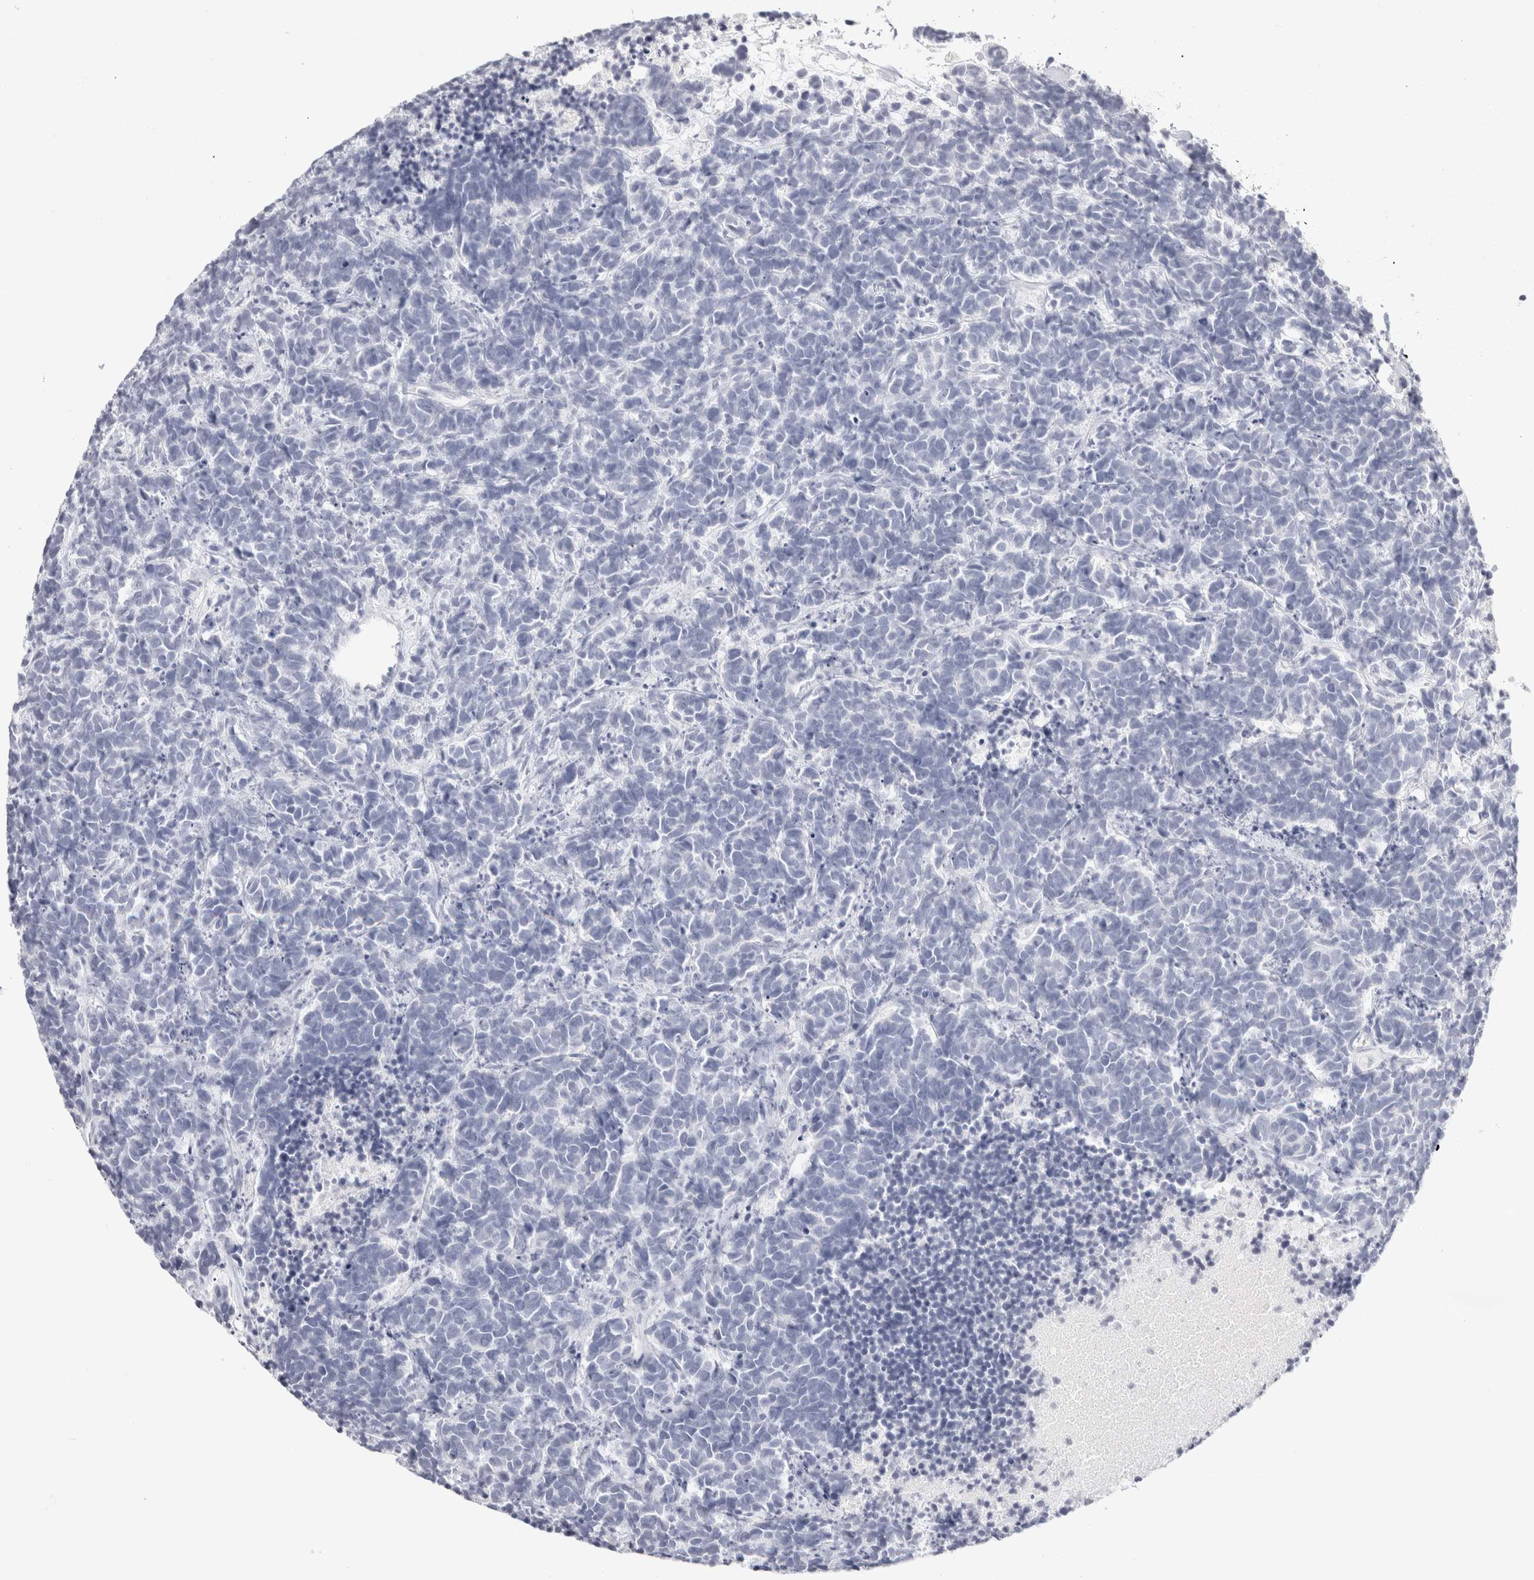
{"staining": {"intensity": "negative", "quantity": "none", "location": "none"}, "tissue": "carcinoid", "cell_type": "Tumor cells", "image_type": "cancer", "snomed": [{"axis": "morphology", "description": "Carcinoma, NOS"}, {"axis": "morphology", "description": "Carcinoid, malignant, NOS"}, {"axis": "topography", "description": "Urinary bladder"}], "caption": "Carcinoma stained for a protein using immunohistochemistry demonstrates no expression tumor cells.", "gene": "GARIN1A", "patient": {"sex": "male", "age": 57}}